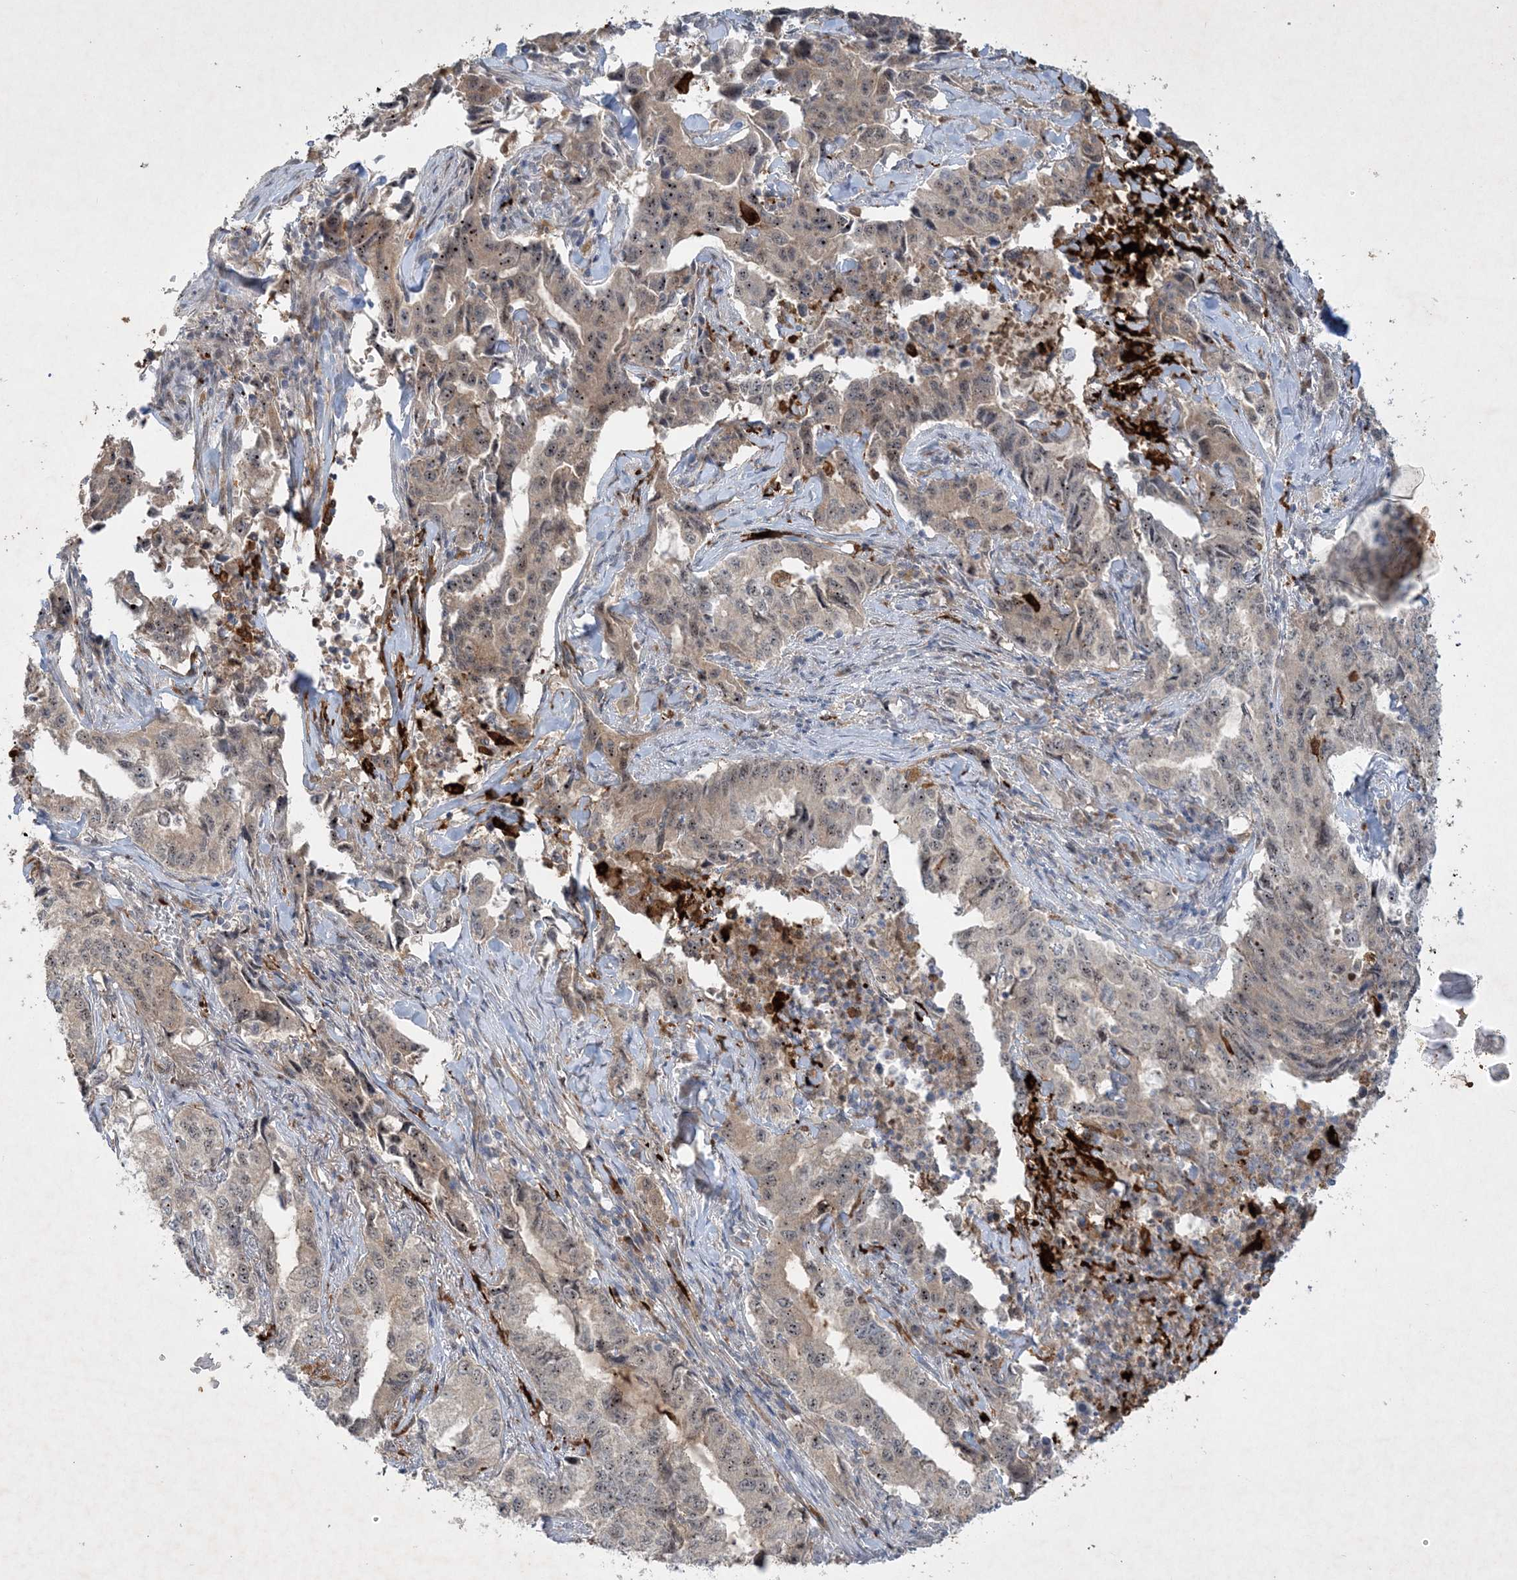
{"staining": {"intensity": "weak", "quantity": "25%-75%", "location": "cytoplasmic/membranous,nuclear"}, "tissue": "lung cancer", "cell_type": "Tumor cells", "image_type": "cancer", "snomed": [{"axis": "morphology", "description": "Adenocarcinoma, NOS"}, {"axis": "topography", "description": "Lung"}], "caption": "This is an image of immunohistochemistry (IHC) staining of adenocarcinoma (lung), which shows weak positivity in the cytoplasmic/membranous and nuclear of tumor cells.", "gene": "THG1L", "patient": {"sex": "female", "age": 51}}